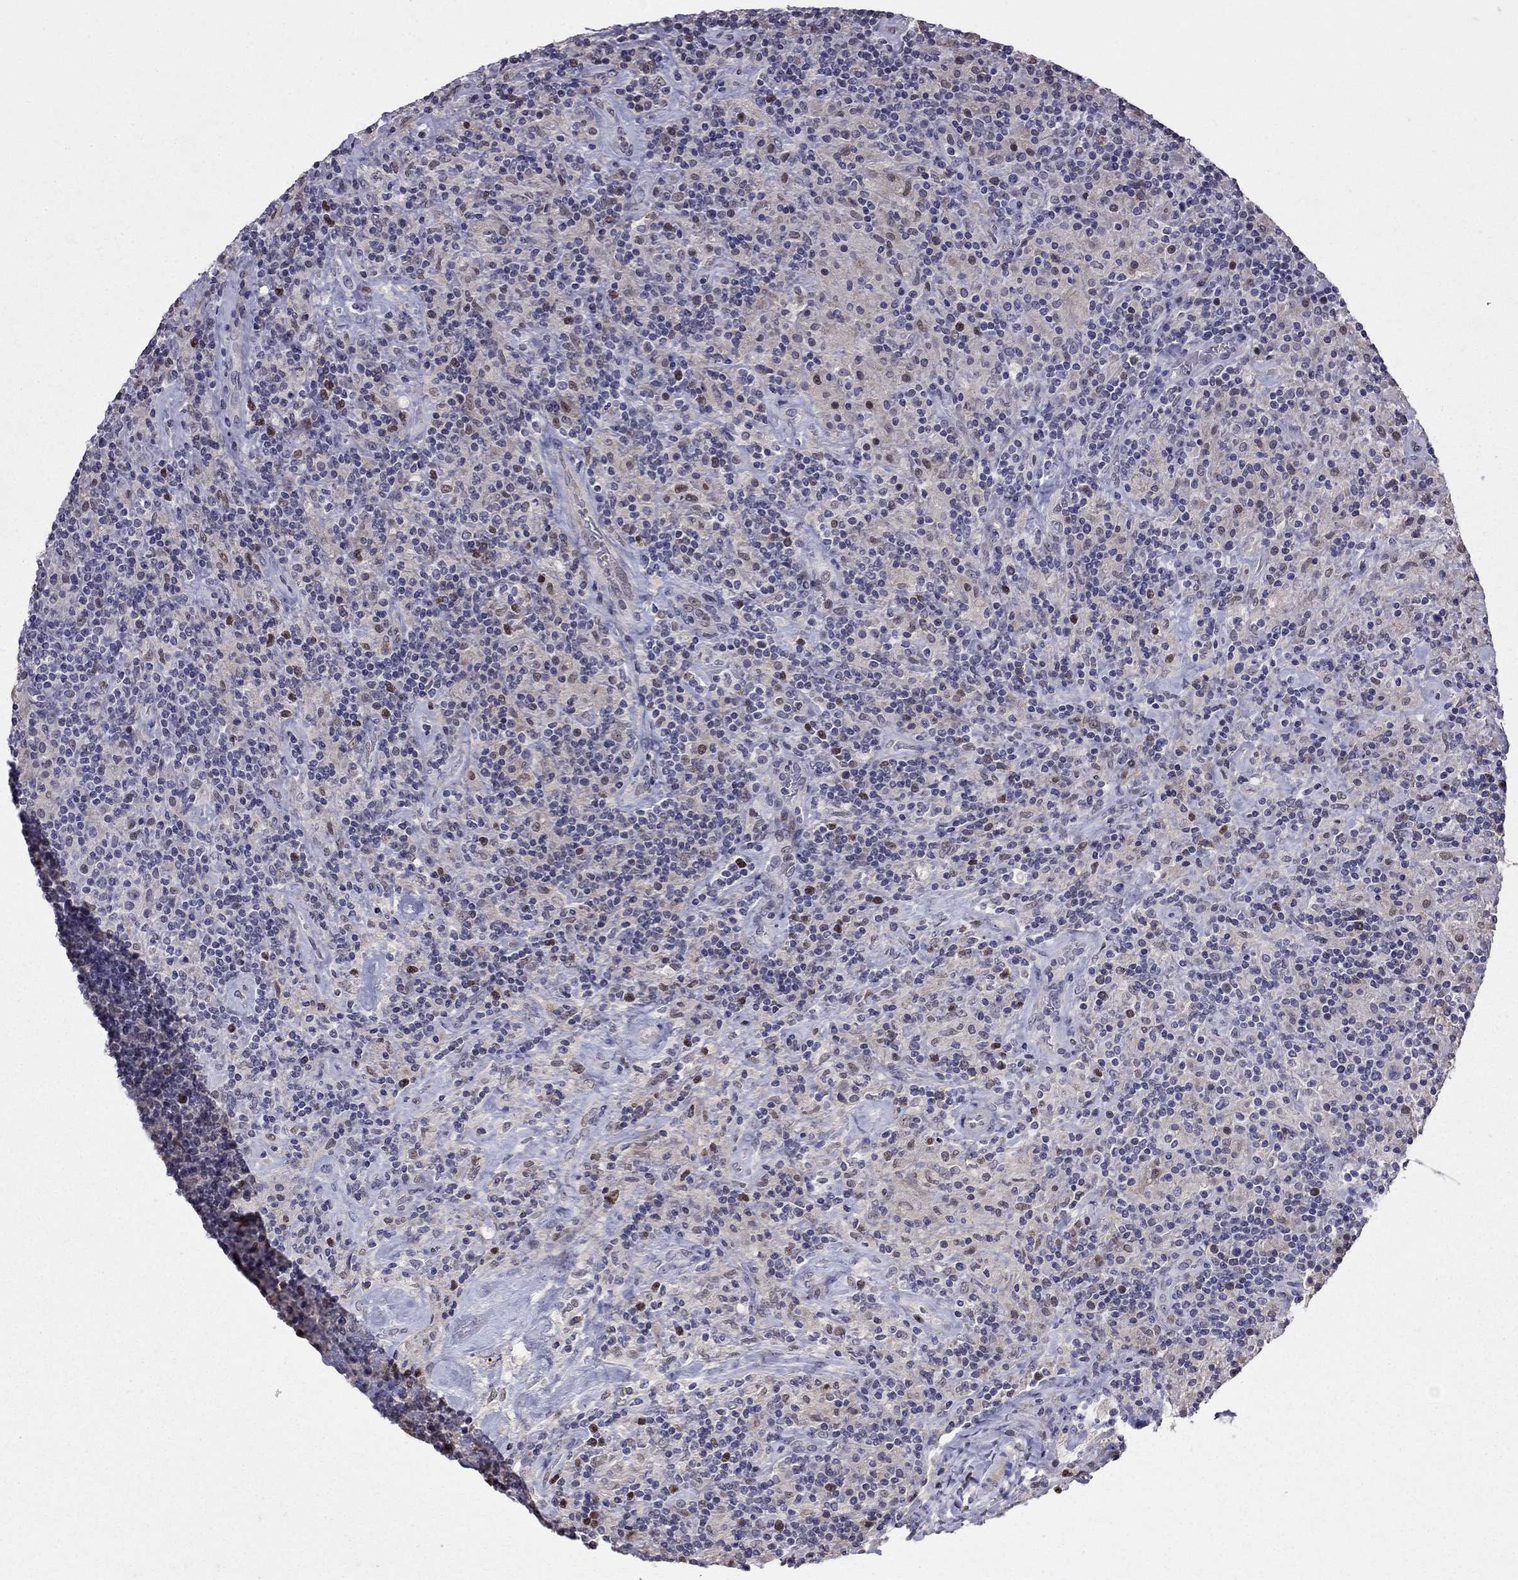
{"staining": {"intensity": "negative", "quantity": "none", "location": "none"}, "tissue": "lymphoma", "cell_type": "Tumor cells", "image_type": "cancer", "snomed": [{"axis": "morphology", "description": "Hodgkin's disease, NOS"}, {"axis": "topography", "description": "Lymph node"}], "caption": "Tumor cells show no significant positivity in lymphoma.", "gene": "LRRC39", "patient": {"sex": "male", "age": 70}}